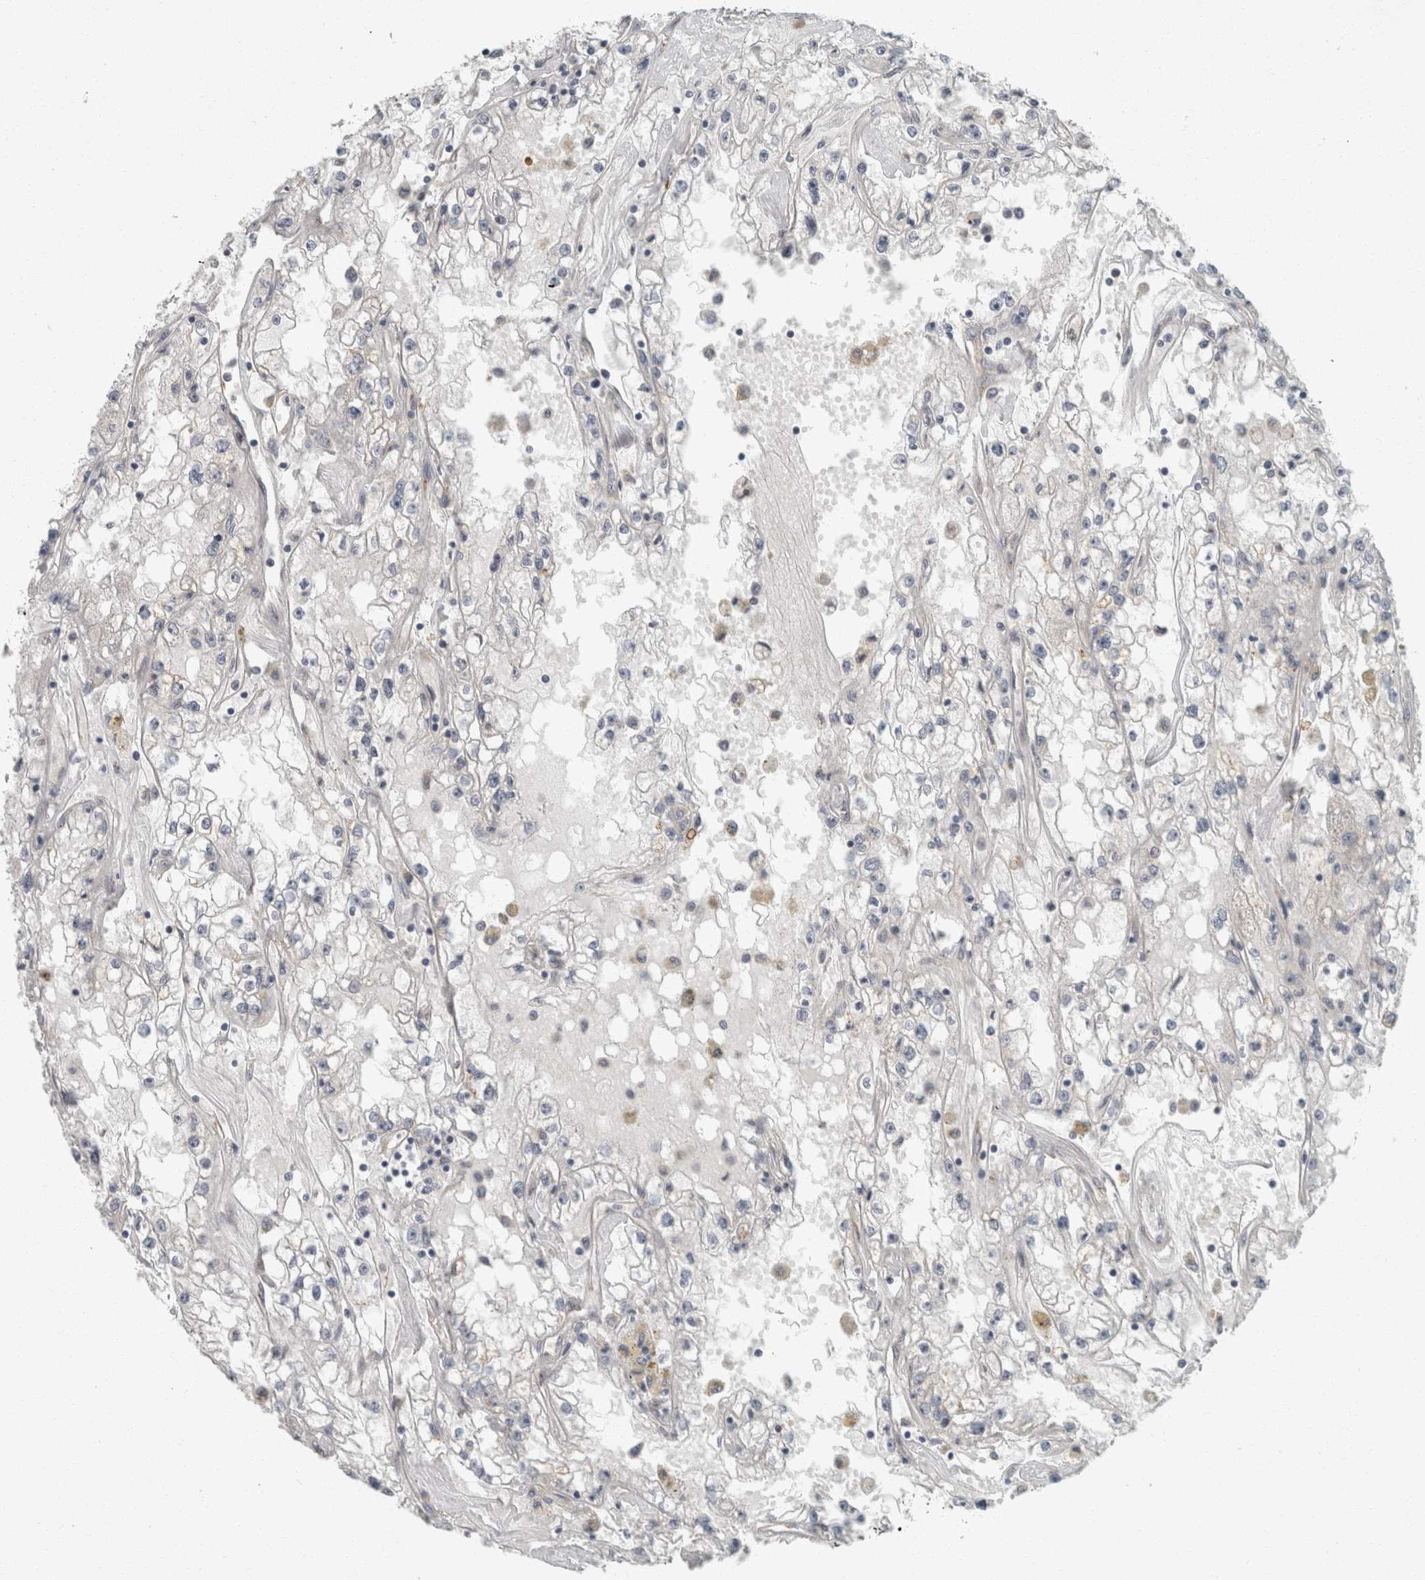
{"staining": {"intensity": "negative", "quantity": "none", "location": "none"}, "tissue": "renal cancer", "cell_type": "Tumor cells", "image_type": "cancer", "snomed": [{"axis": "morphology", "description": "Adenocarcinoma, NOS"}, {"axis": "topography", "description": "Kidney"}], "caption": "Protein analysis of renal cancer (adenocarcinoma) demonstrates no significant positivity in tumor cells. (DAB (3,3'-diaminobenzidine) immunohistochemistry, high magnification).", "gene": "KIF1C", "patient": {"sex": "male", "age": 56}}